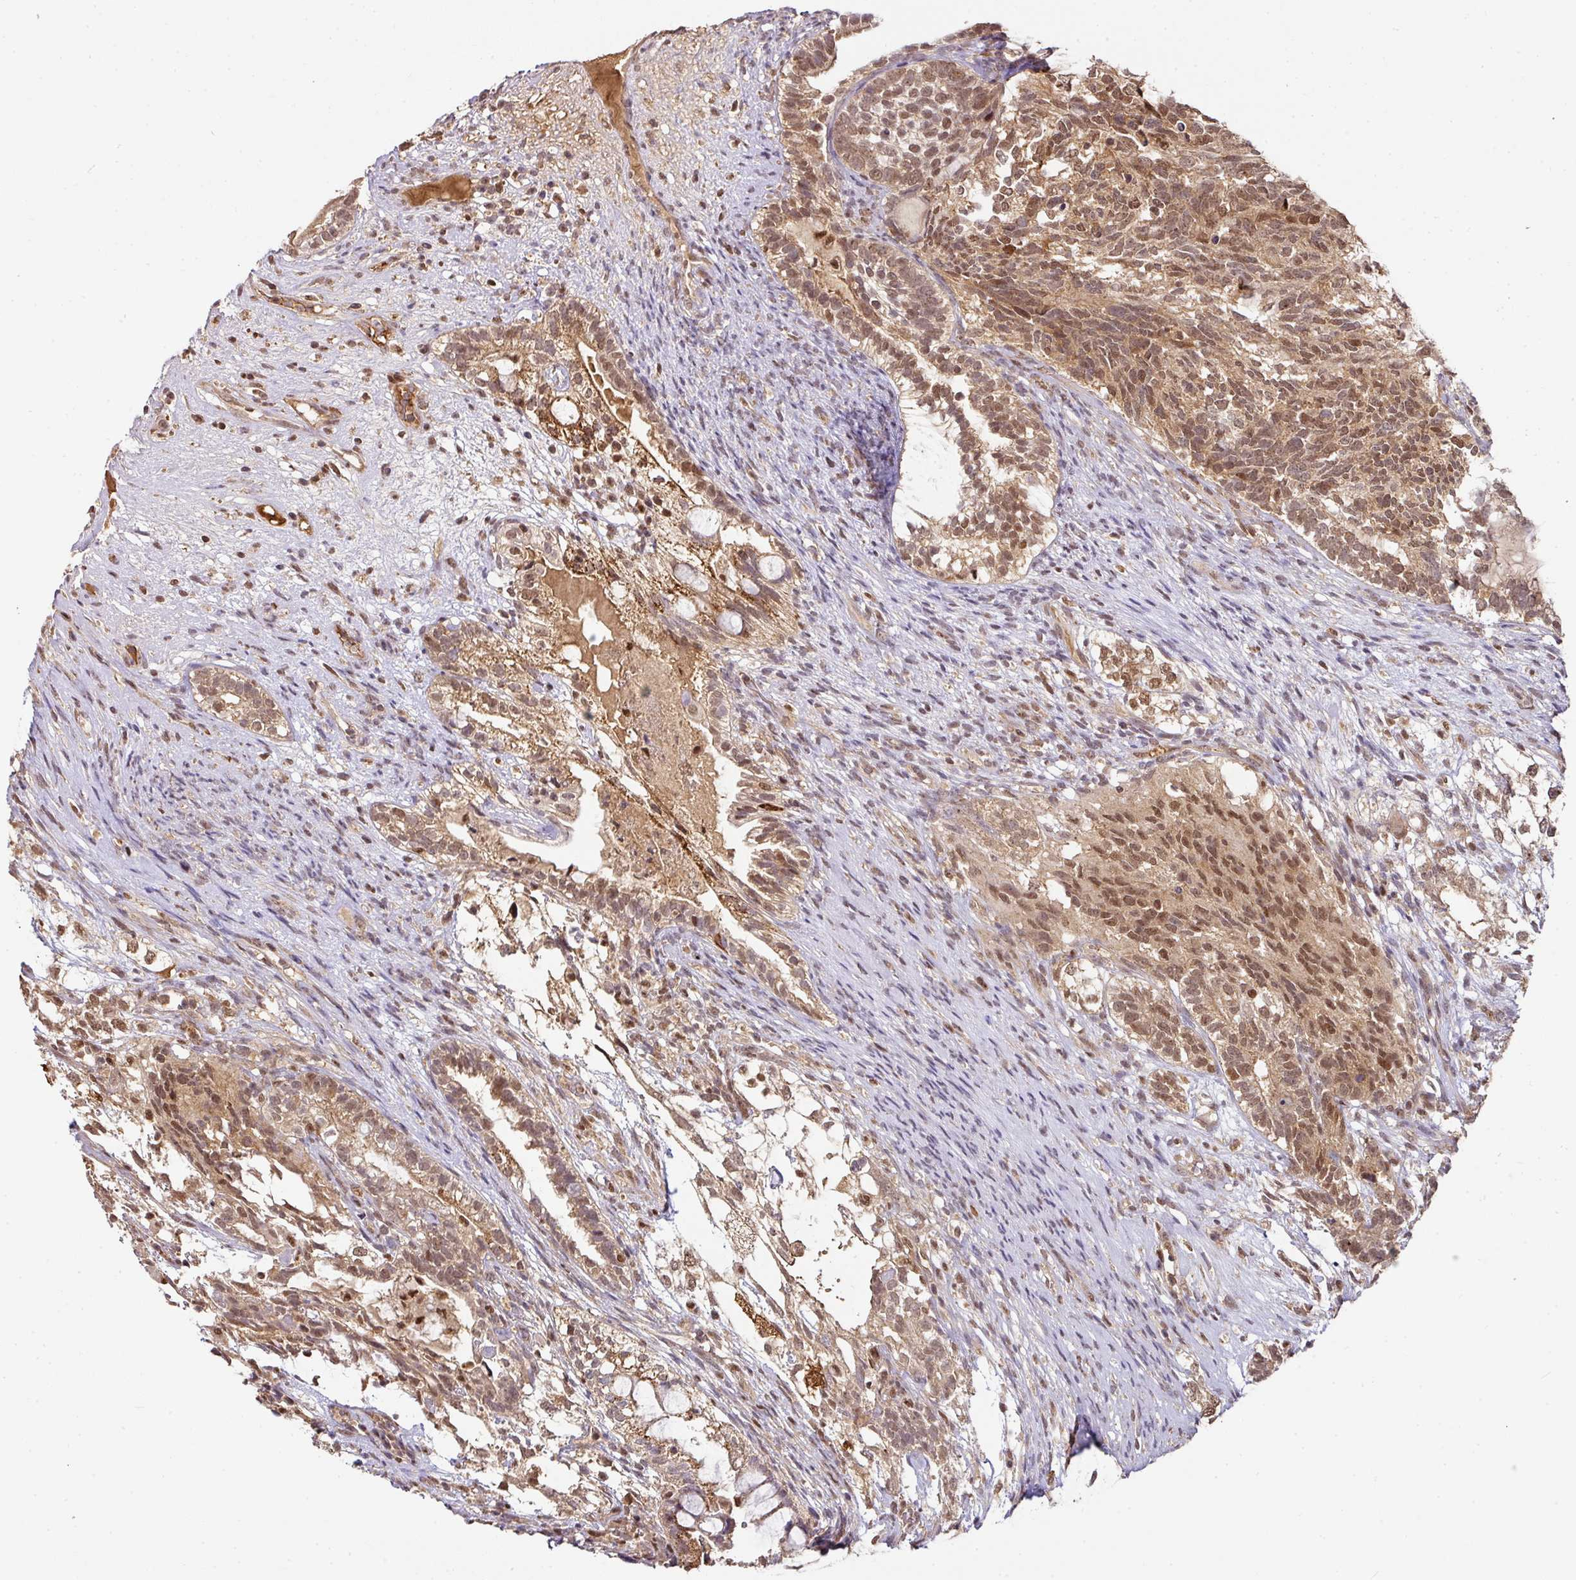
{"staining": {"intensity": "moderate", "quantity": ">75%", "location": "cytoplasmic/membranous,nuclear"}, "tissue": "testis cancer", "cell_type": "Tumor cells", "image_type": "cancer", "snomed": [{"axis": "morphology", "description": "Seminoma, NOS"}, {"axis": "morphology", "description": "Carcinoma, Embryonal, NOS"}, {"axis": "topography", "description": "Testis"}], "caption": "Tumor cells show medium levels of moderate cytoplasmic/membranous and nuclear staining in about >75% of cells in human testis embryonal carcinoma.", "gene": "RANBP9", "patient": {"sex": "male", "age": 41}}